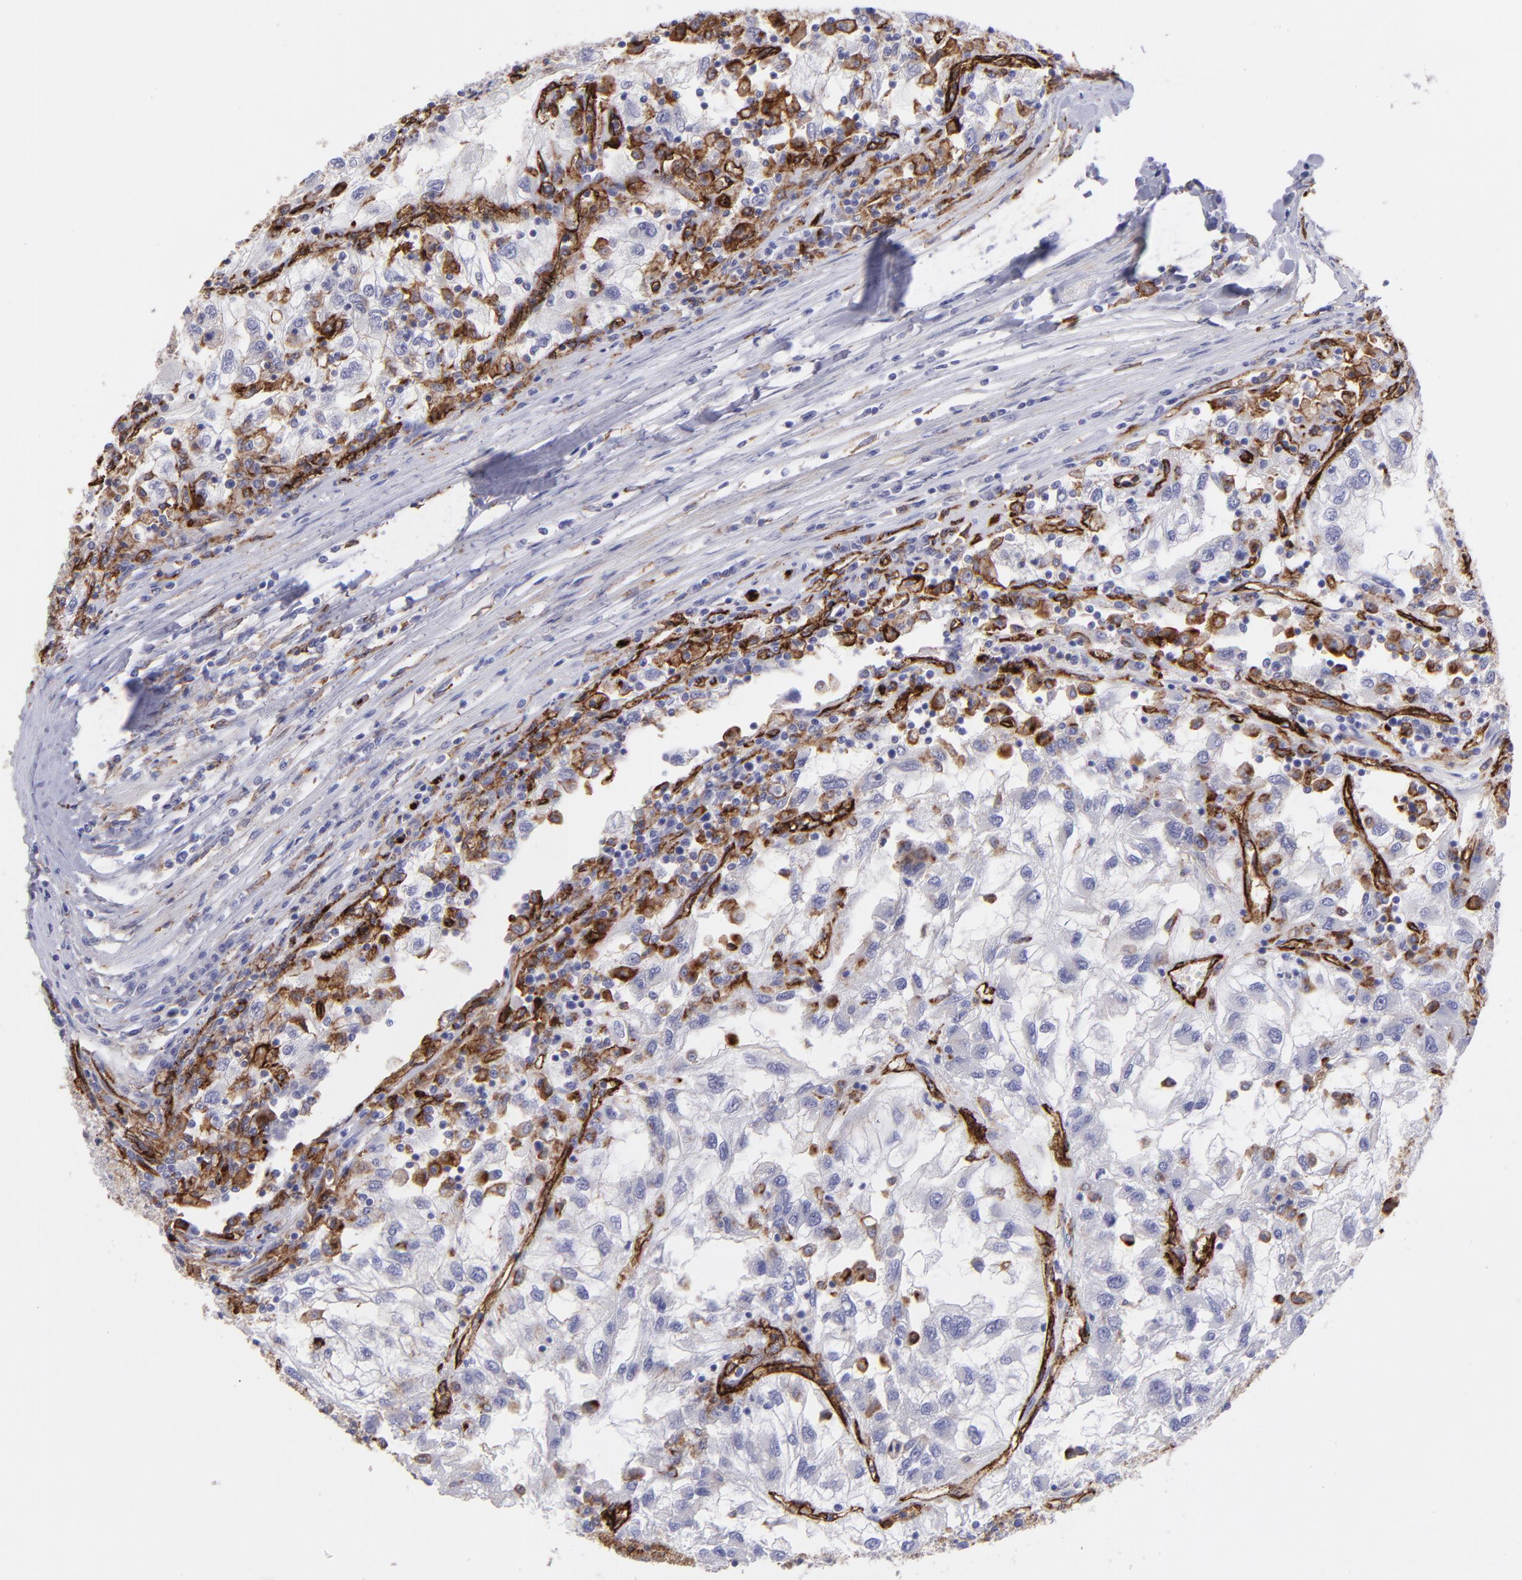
{"staining": {"intensity": "negative", "quantity": "none", "location": "none"}, "tissue": "renal cancer", "cell_type": "Tumor cells", "image_type": "cancer", "snomed": [{"axis": "morphology", "description": "Normal tissue, NOS"}, {"axis": "morphology", "description": "Adenocarcinoma, NOS"}, {"axis": "topography", "description": "Kidney"}], "caption": "There is no significant expression in tumor cells of adenocarcinoma (renal).", "gene": "DYSF", "patient": {"sex": "male", "age": 71}}